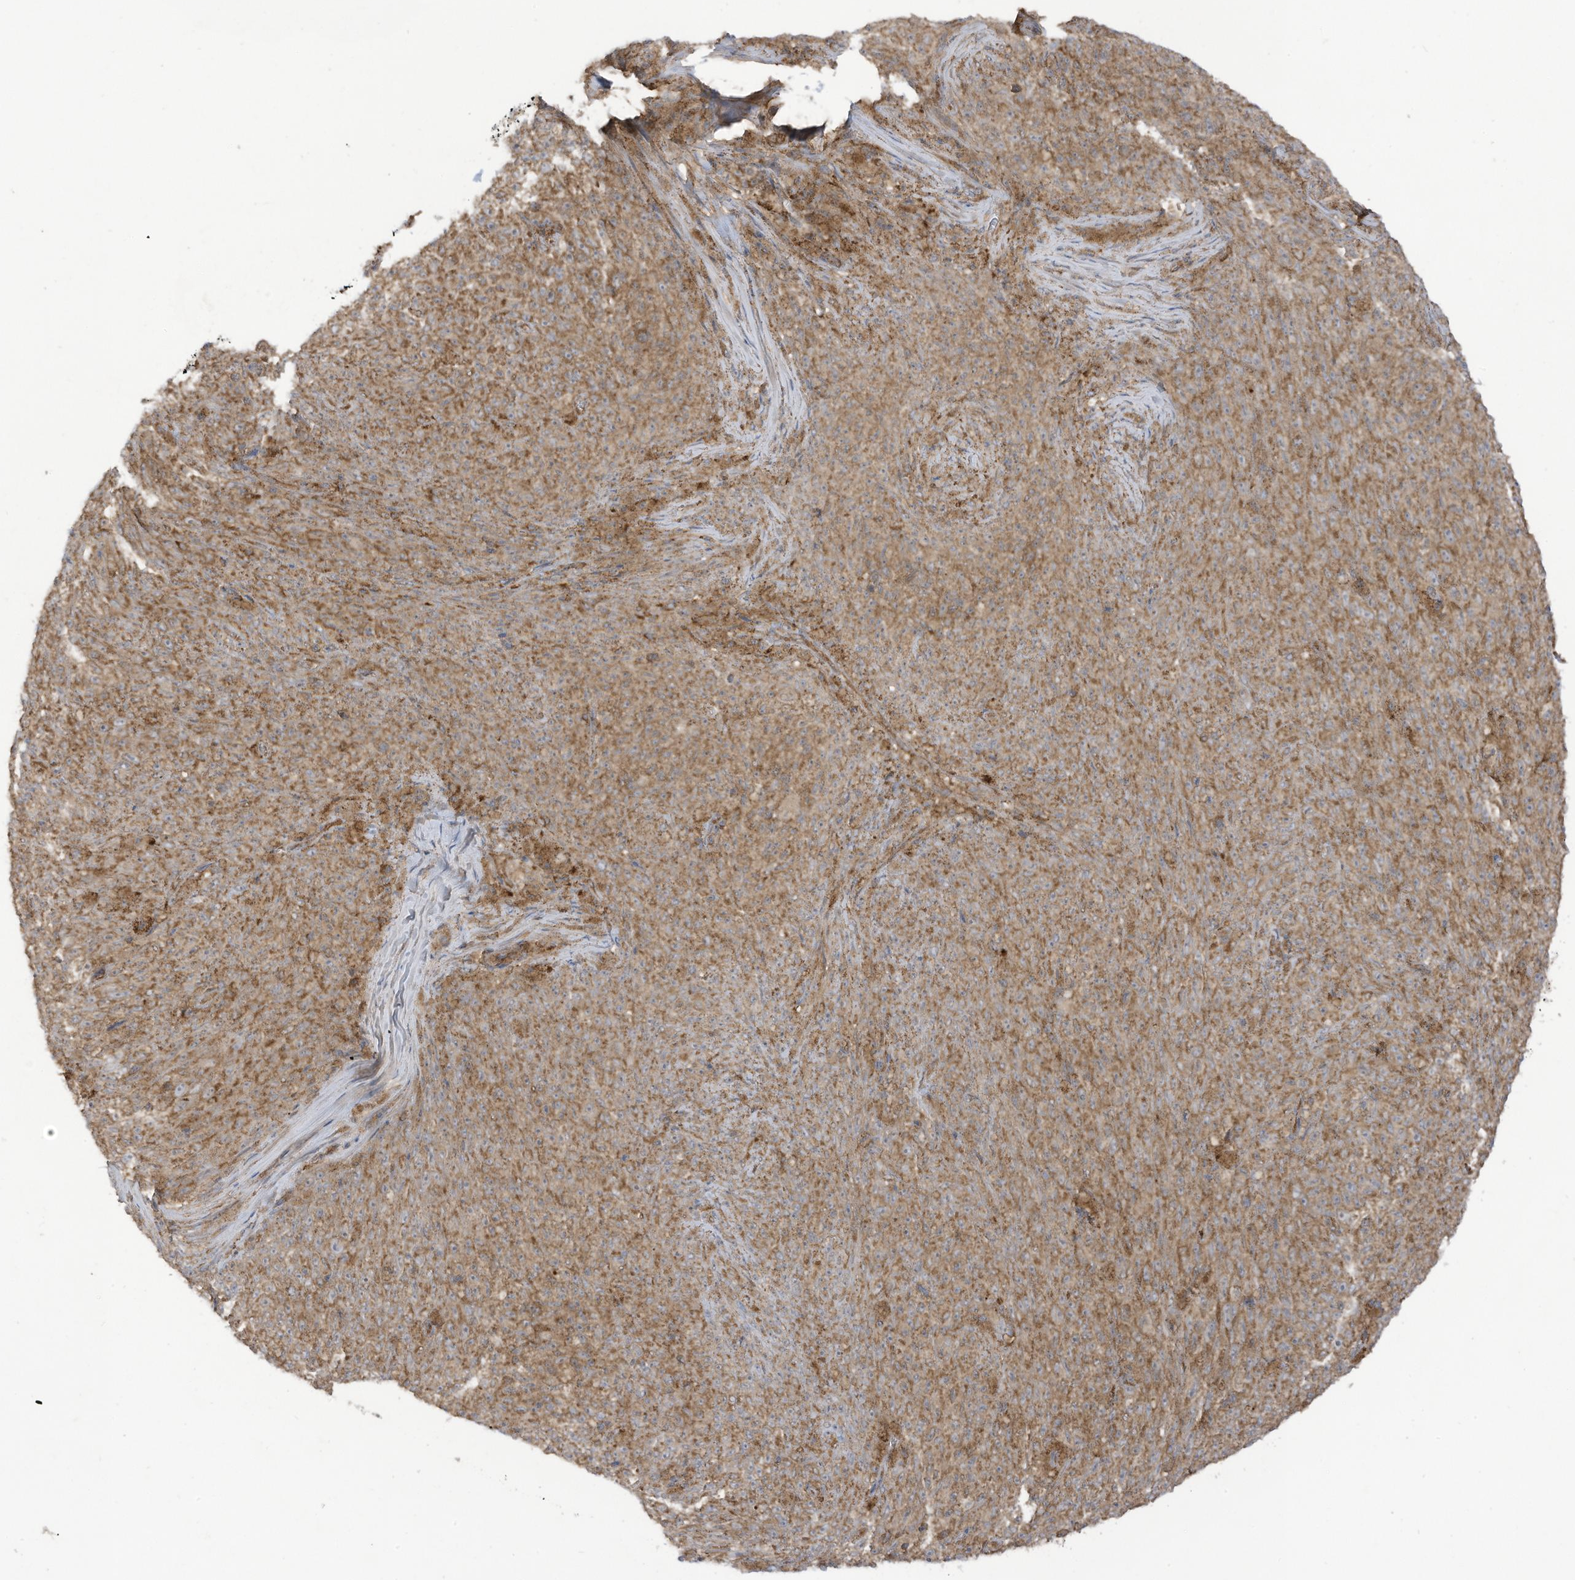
{"staining": {"intensity": "moderate", "quantity": ">75%", "location": "cytoplasmic/membranous"}, "tissue": "melanoma", "cell_type": "Tumor cells", "image_type": "cancer", "snomed": [{"axis": "morphology", "description": "Malignant melanoma, NOS"}, {"axis": "topography", "description": "Skin"}], "caption": "Brown immunohistochemical staining in human melanoma reveals moderate cytoplasmic/membranous staining in about >75% of tumor cells. The protein of interest is stained brown, and the nuclei are stained in blue (DAB IHC with brightfield microscopy, high magnification).", "gene": "REPS1", "patient": {"sex": "female", "age": 82}}